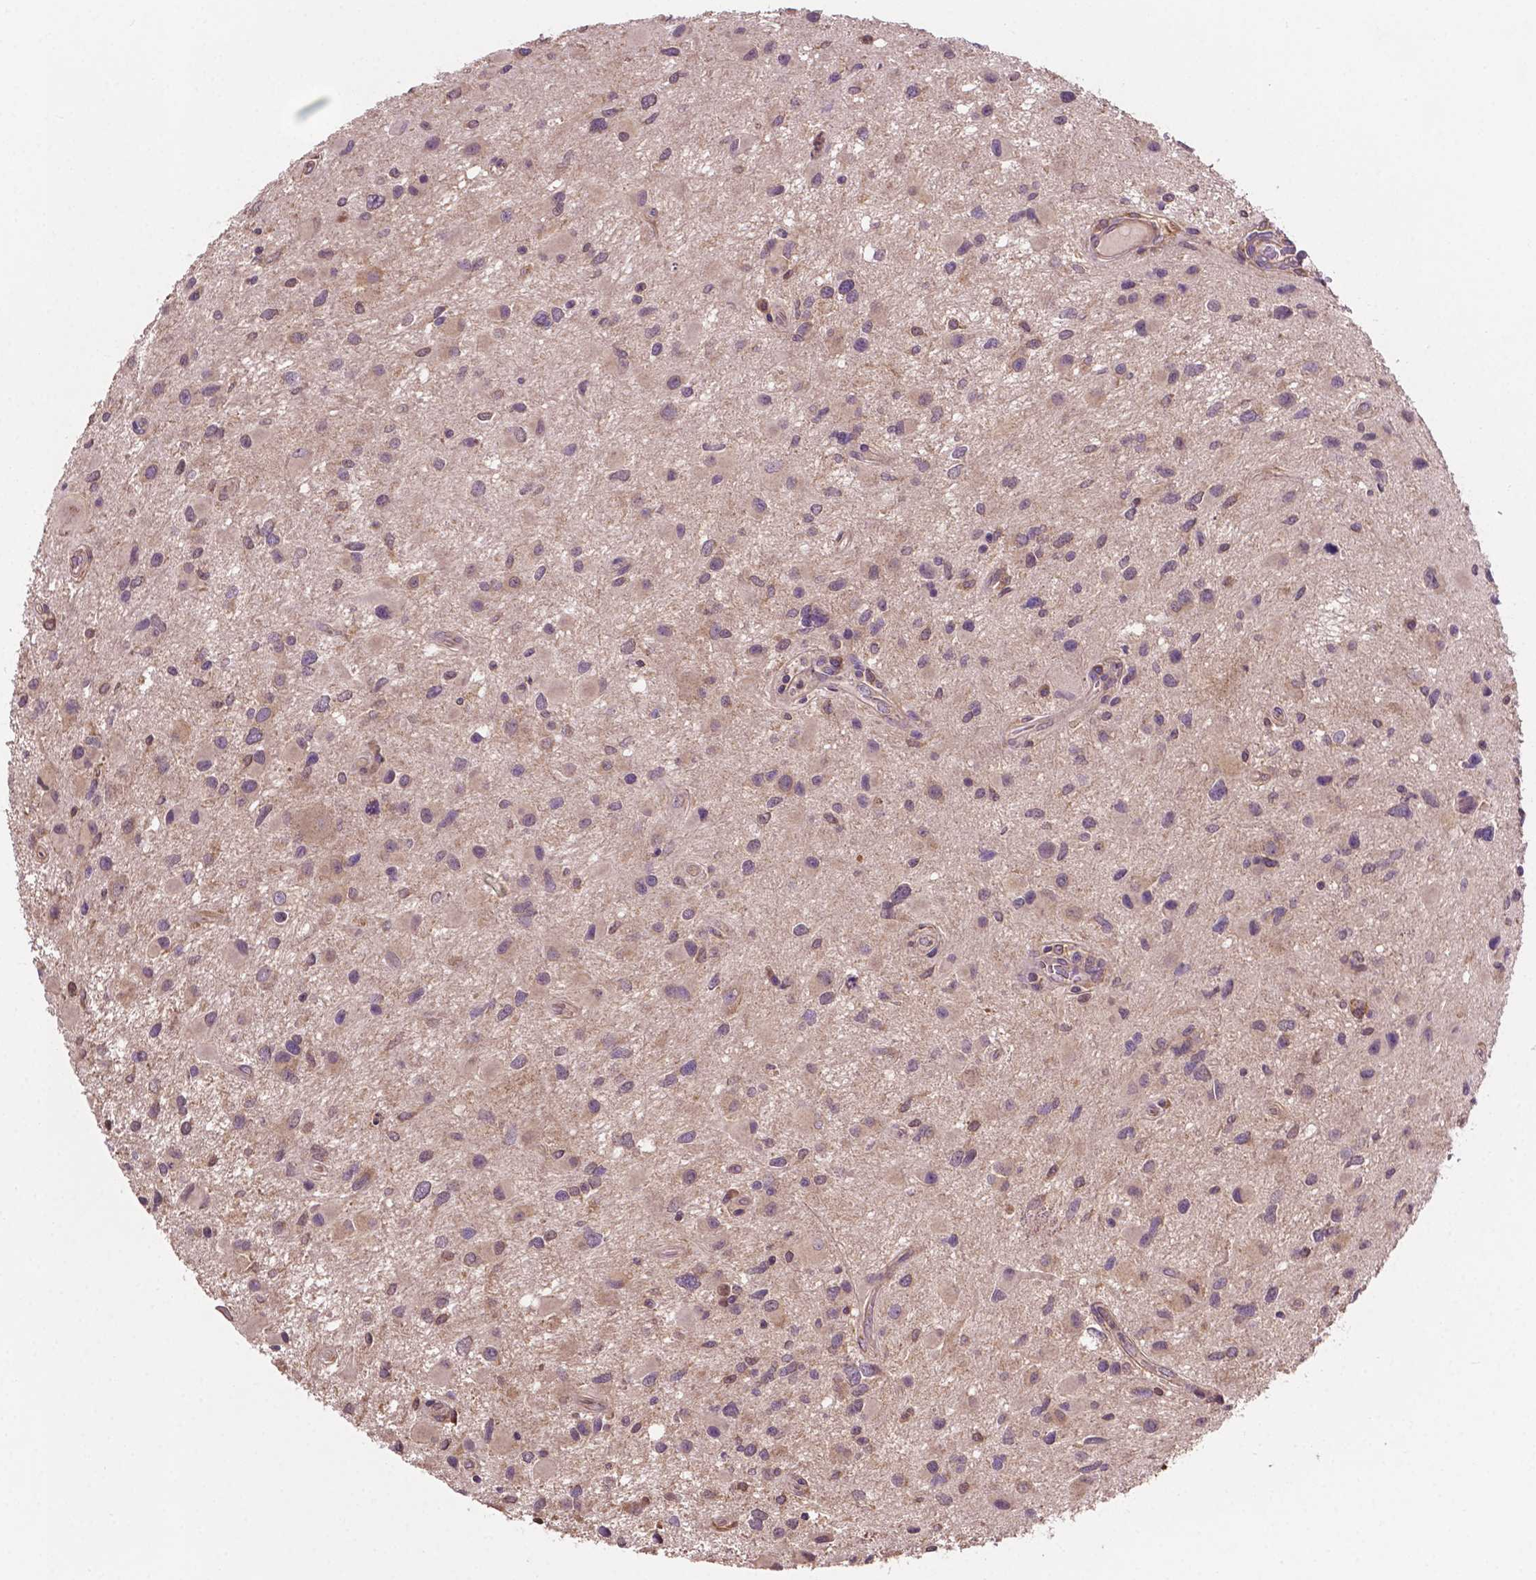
{"staining": {"intensity": "weak", "quantity": "25%-75%", "location": "cytoplasmic/membranous"}, "tissue": "glioma", "cell_type": "Tumor cells", "image_type": "cancer", "snomed": [{"axis": "morphology", "description": "Glioma, malignant, Low grade"}, {"axis": "topography", "description": "Brain"}], "caption": "A histopathology image showing weak cytoplasmic/membranous positivity in about 25%-75% of tumor cells in glioma, as visualized by brown immunohistochemical staining.", "gene": "GJA9", "patient": {"sex": "female", "age": 32}}